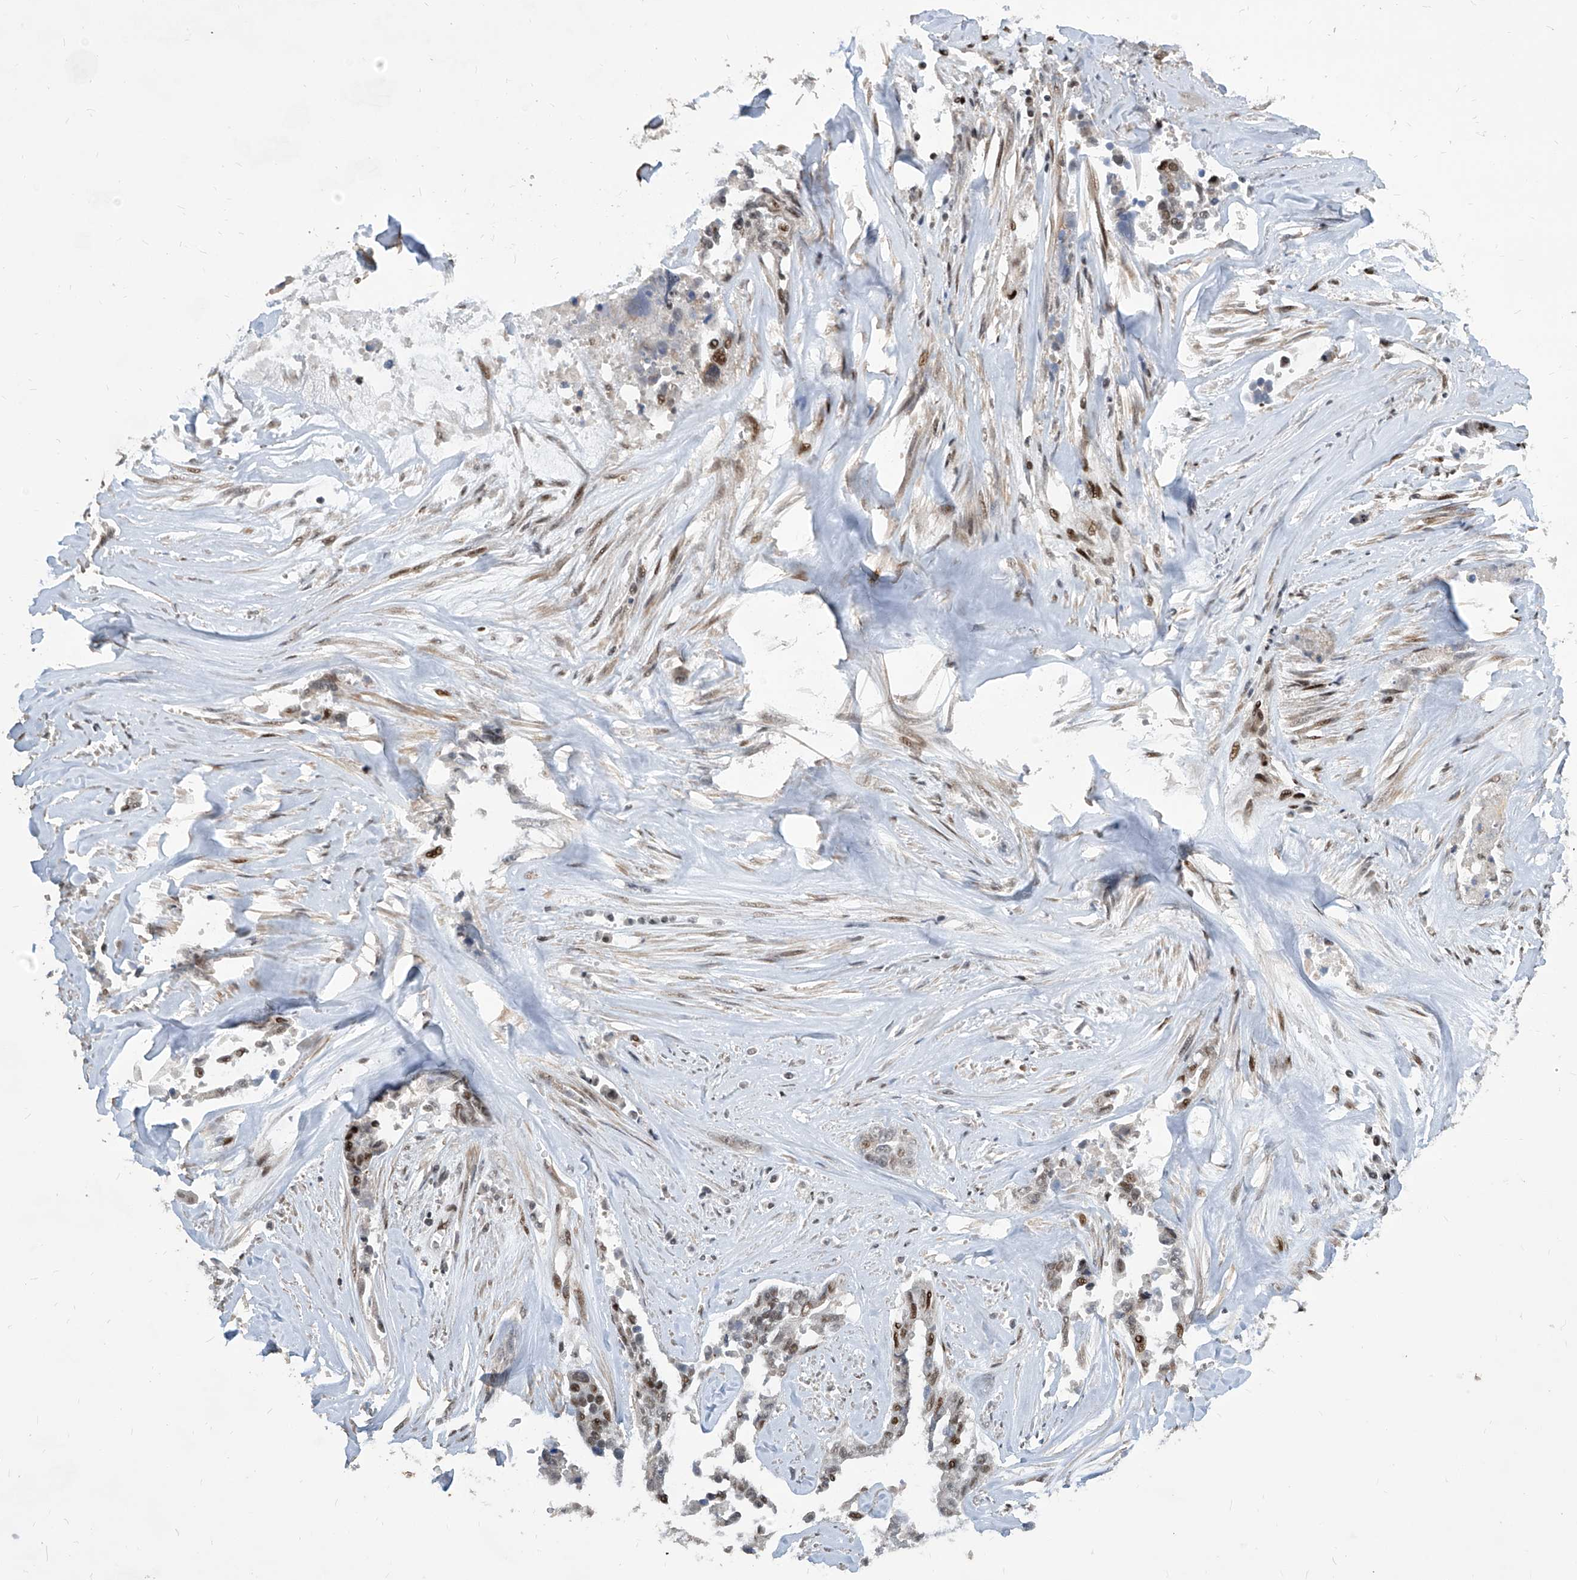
{"staining": {"intensity": "moderate", "quantity": ">75%", "location": "nuclear"}, "tissue": "ovarian cancer", "cell_type": "Tumor cells", "image_type": "cancer", "snomed": [{"axis": "morphology", "description": "Cystadenocarcinoma, serous, NOS"}, {"axis": "topography", "description": "Ovary"}], "caption": "Ovarian cancer tissue reveals moderate nuclear staining in approximately >75% of tumor cells (brown staining indicates protein expression, while blue staining denotes nuclei).", "gene": "IRF2", "patient": {"sex": "female", "age": 44}}